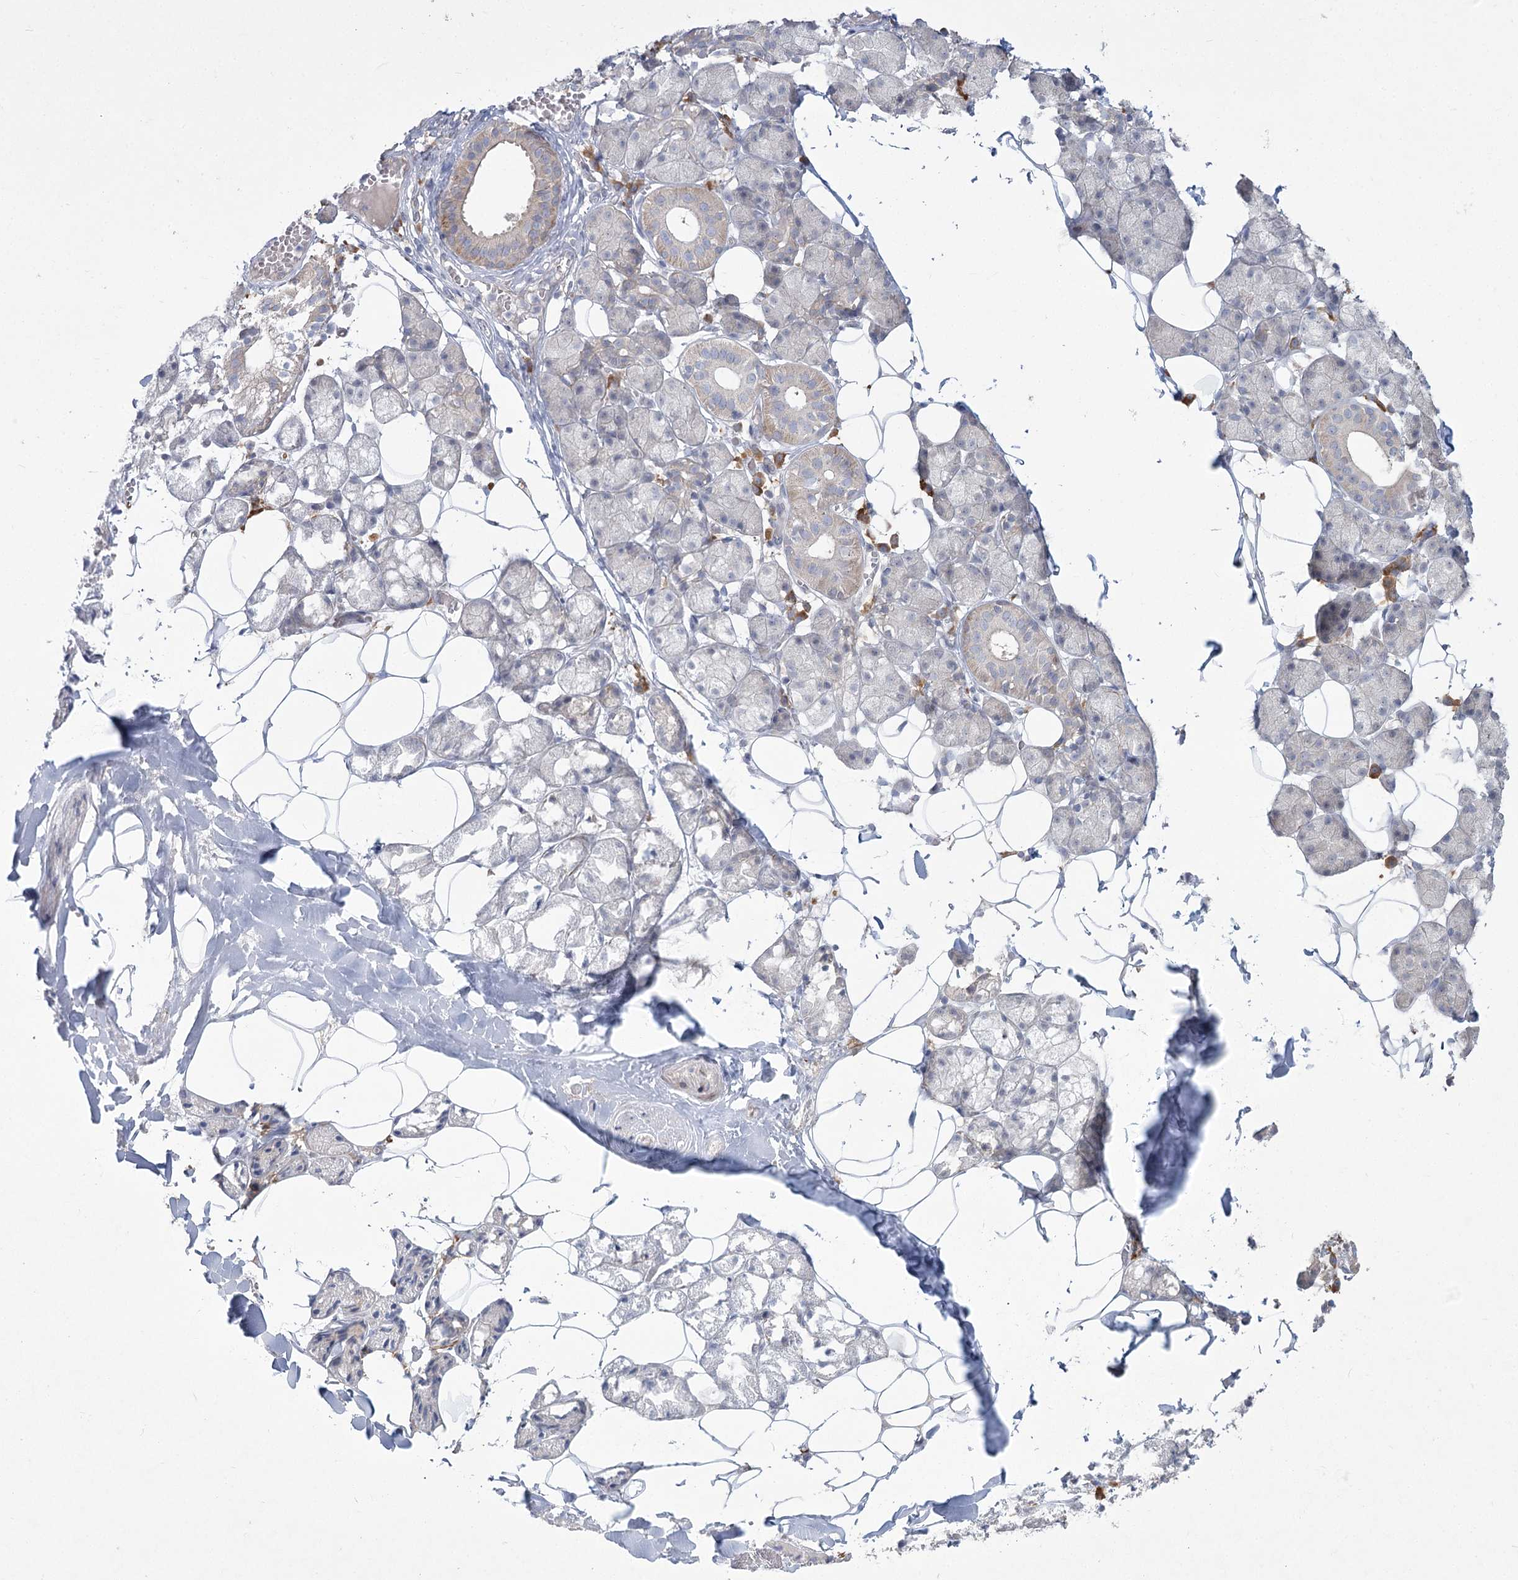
{"staining": {"intensity": "moderate", "quantity": "<25%", "location": "cytoplasmic/membranous"}, "tissue": "salivary gland", "cell_type": "Glandular cells", "image_type": "normal", "snomed": [{"axis": "morphology", "description": "Normal tissue, NOS"}, {"axis": "topography", "description": "Salivary gland"}], "caption": "Protein staining demonstrates moderate cytoplasmic/membranous expression in about <25% of glandular cells in normal salivary gland. (IHC, brightfield microscopy, high magnification).", "gene": "CAMTA1", "patient": {"sex": "female", "age": 33}}